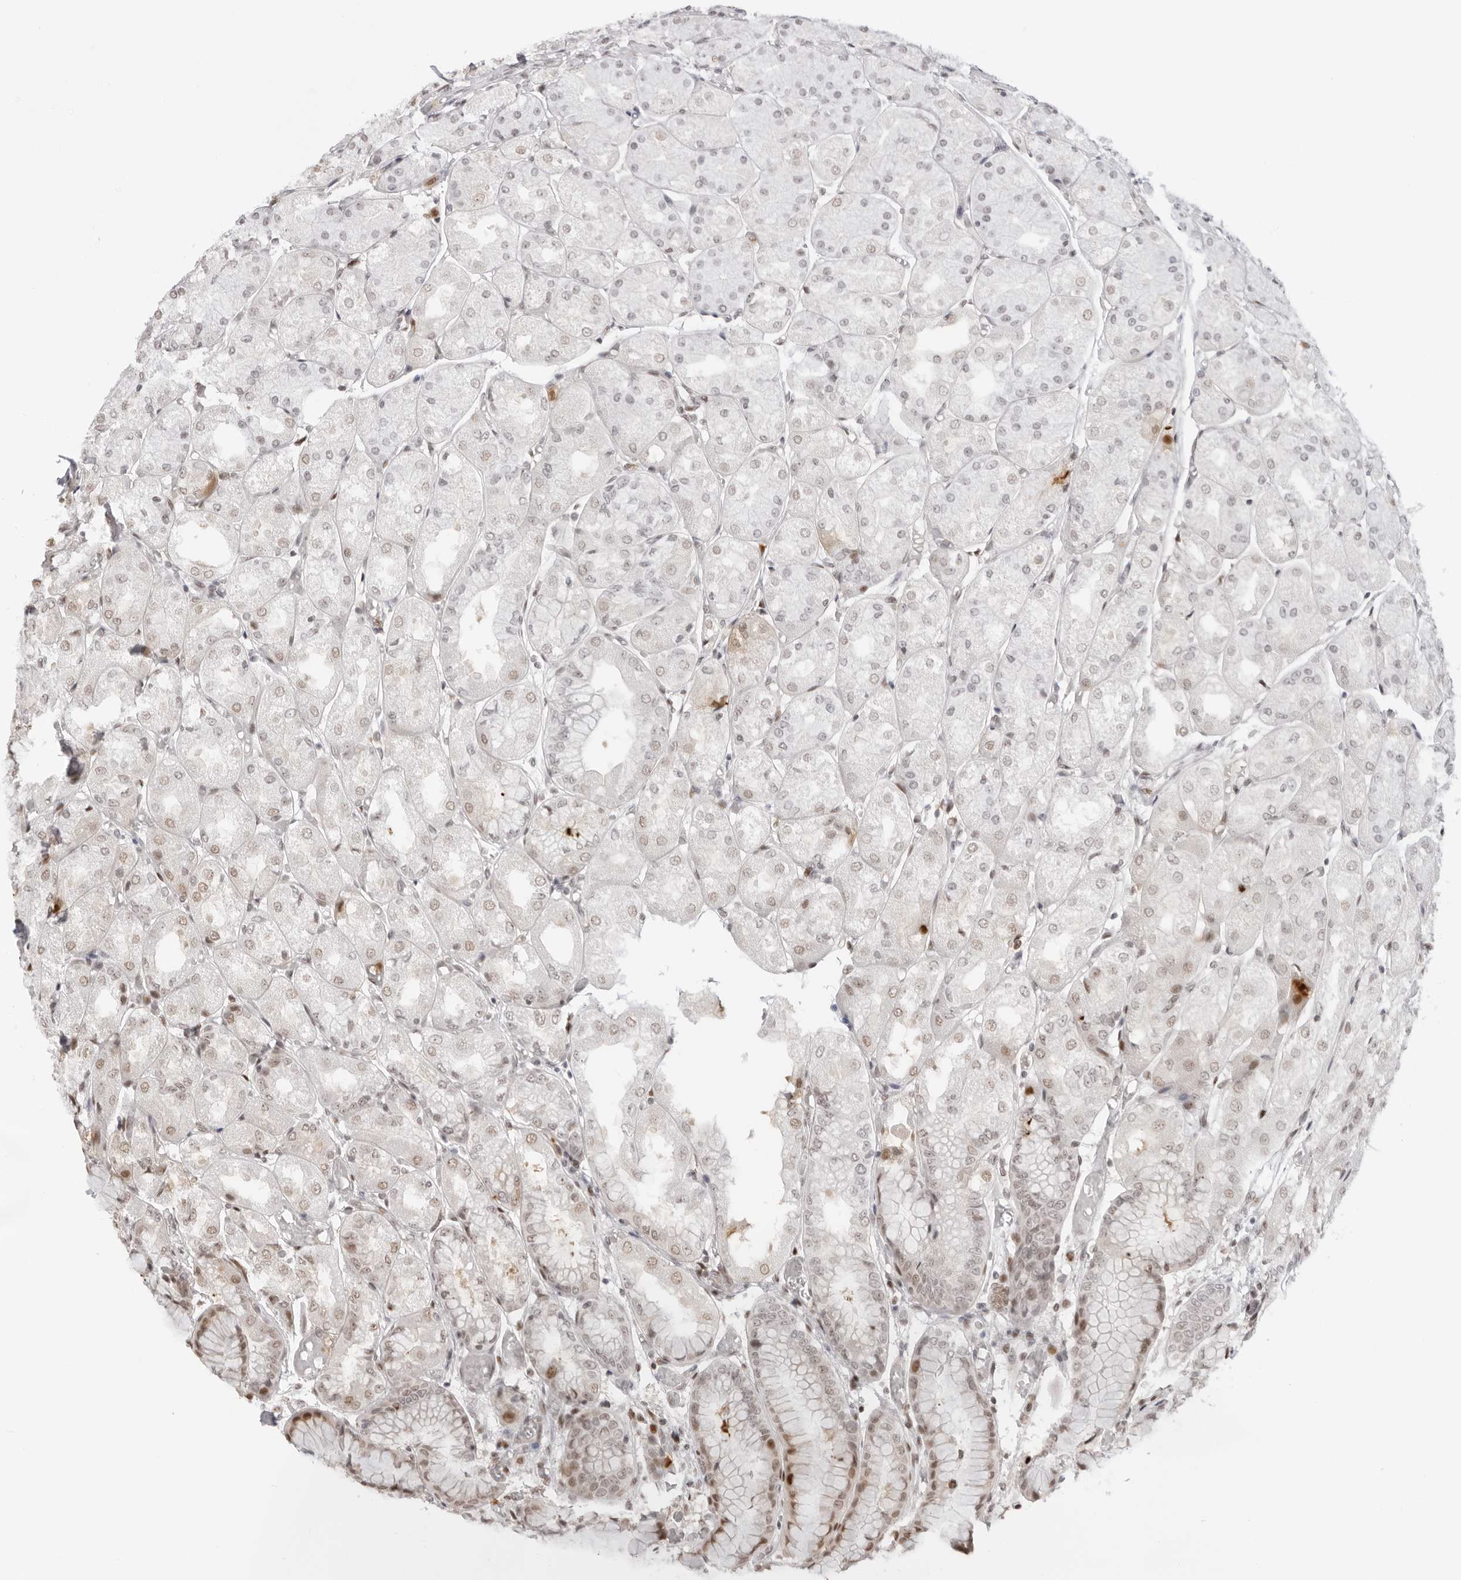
{"staining": {"intensity": "moderate", "quantity": "<25%", "location": "nuclear"}, "tissue": "stomach", "cell_type": "Glandular cells", "image_type": "normal", "snomed": [{"axis": "morphology", "description": "Normal tissue, NOS"}, {"axis": "topography", "description": "Stomach, upper"}], "caption": "There is low levels of moderate nuclear staining in glandular cells of benign stomach, as demonstrated by immunohistochemical staining (brown color).", "gene": "RNF146", "patient": {"sex": "male", "age": 72}}